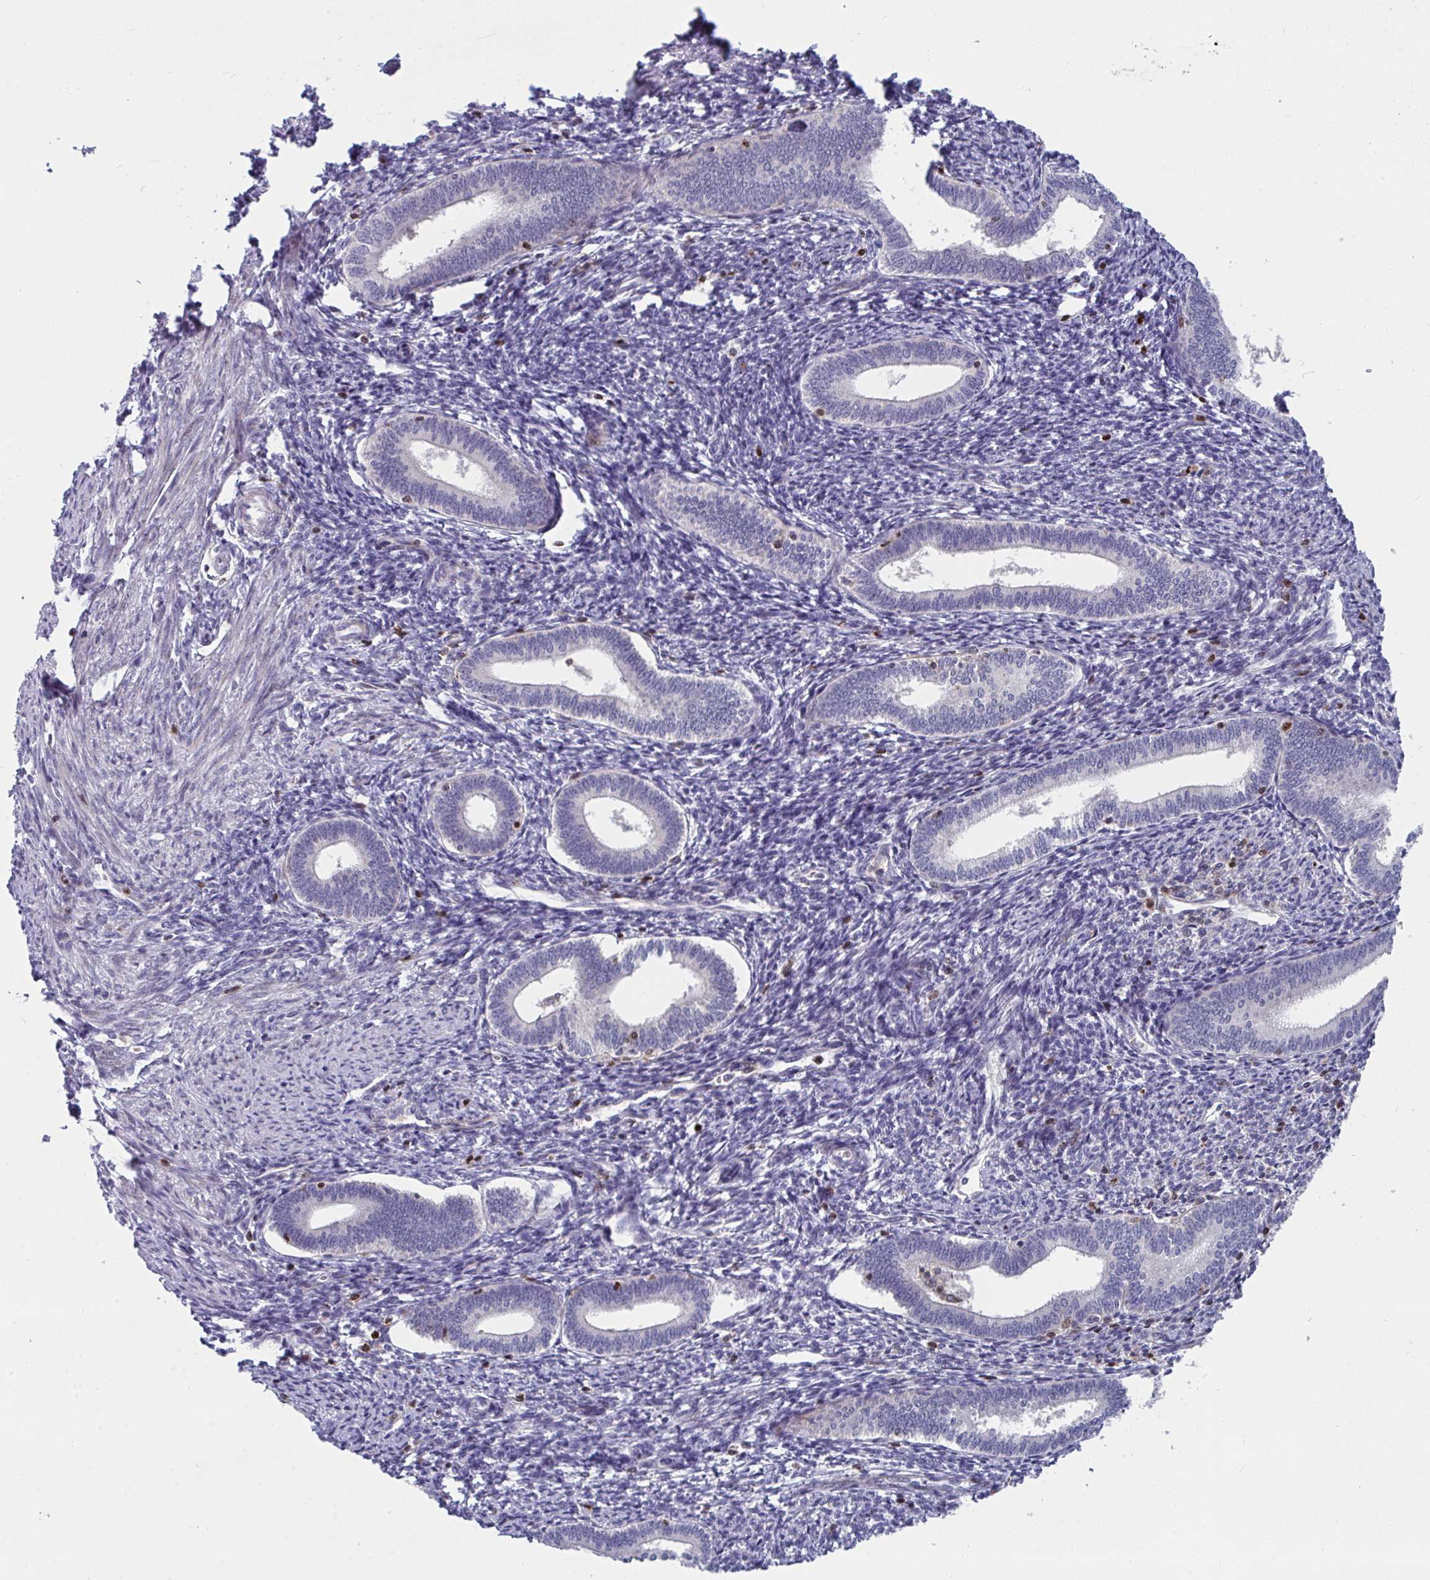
{"staining": {"intensity": "negative", "quantity": "none", "location": "none"}, "tissue": "endometrium", "cell_type": "Cells in endometrial stroma", "image_type": "normal", "snomed": [{"axis": "morphology", "description": "Normal tissue, NOS"}, {"axis": "topography", "description": "Endometrium"}], "caption": "Immunohistochemical staining of benign human endometrium reveals no significant staining in cells in endometrial stroma. (DAB immunohistochemistry with hematoxylin counter stain).", "gene": "AOC2", "patient": {"sex": "female", "age": 41}}